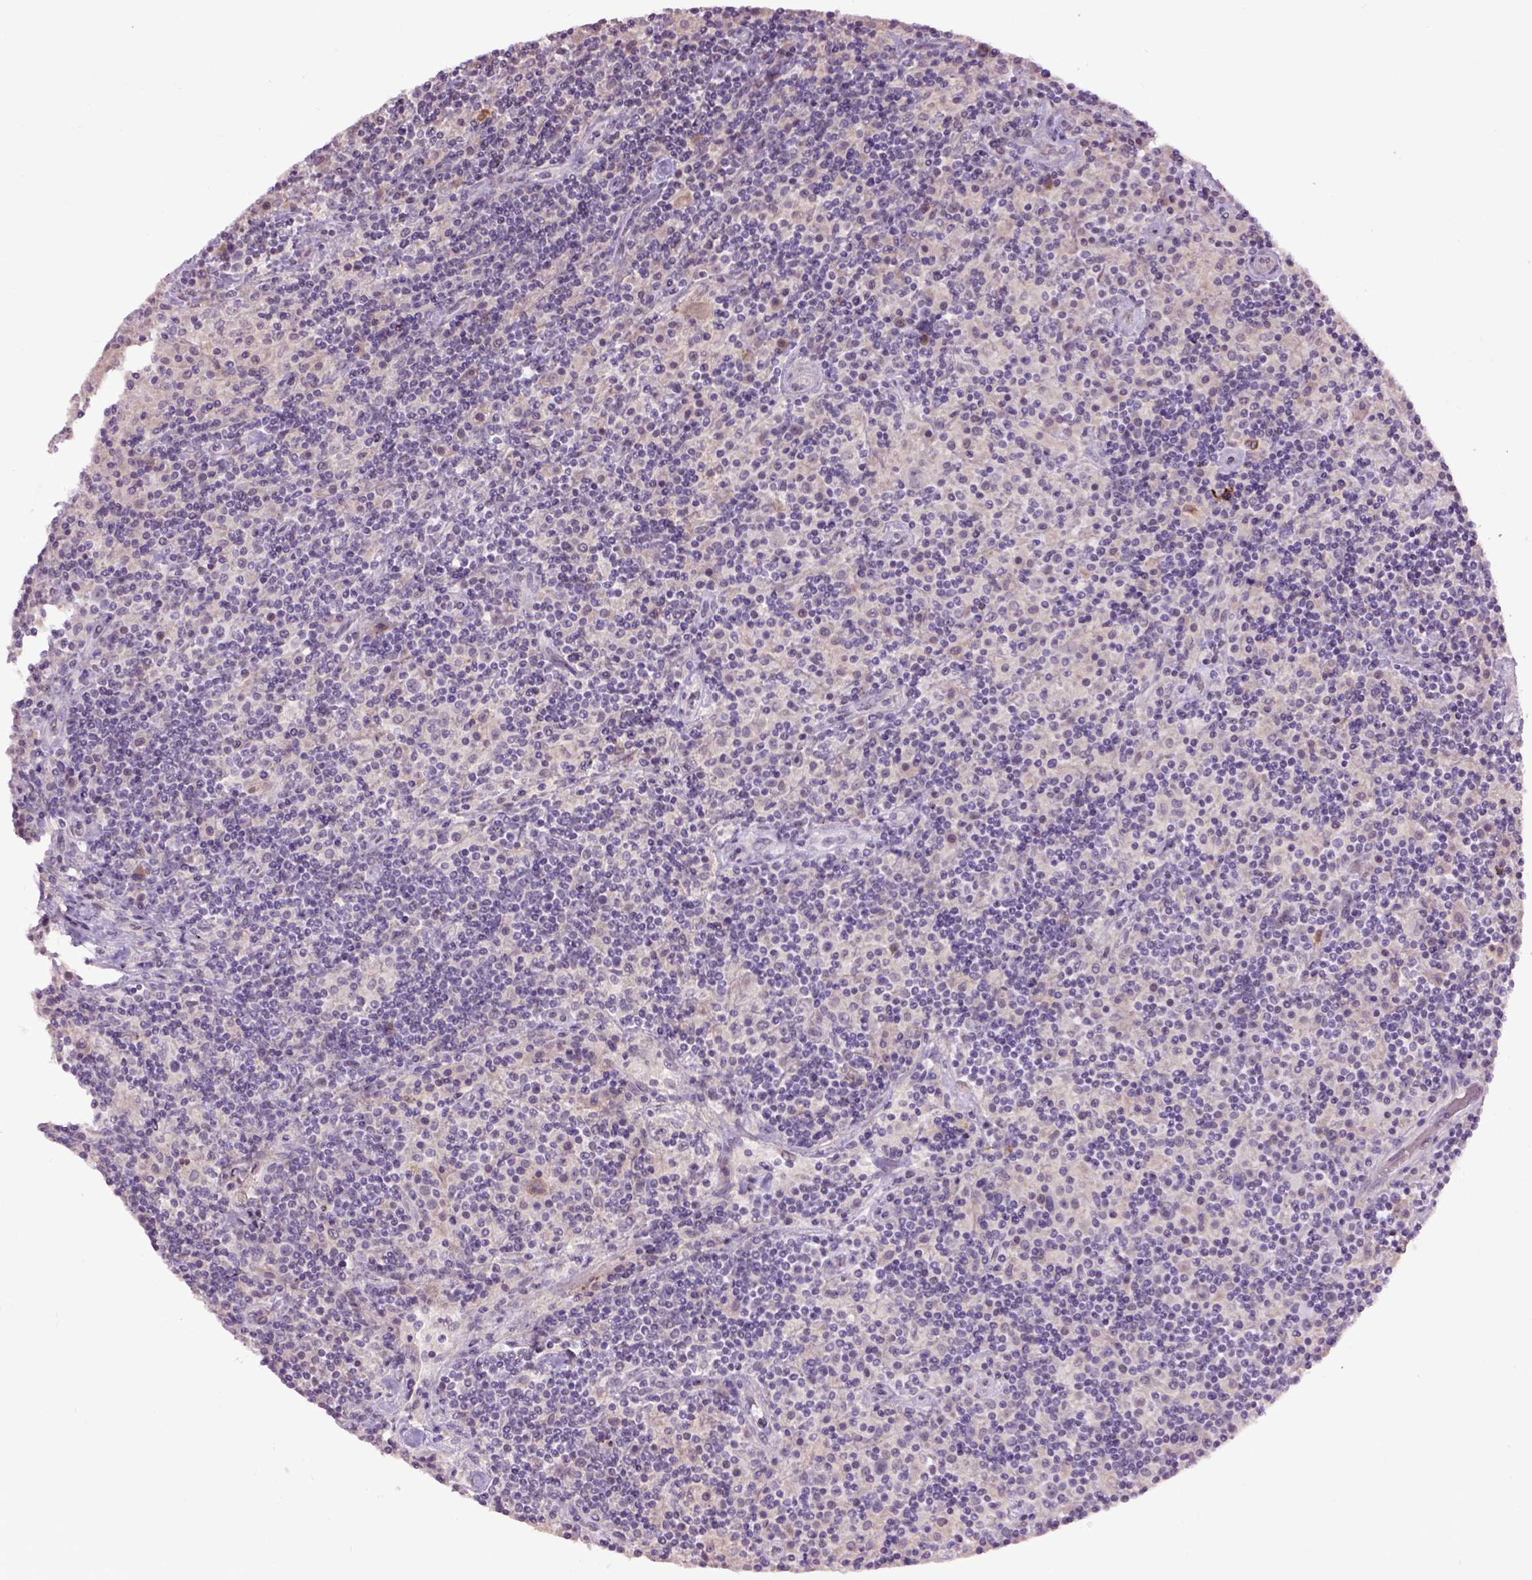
{"staining": {"intensity": "negative", "quantity": "none", "location": "none"}, "tissue": "lymphoma", "cell_type": "Tumor cells", "image_type": "cancer", "snomed": [{"axis": "morphology", "description": "Hodgkin's disease, NOS"}, {"axis": "topography", "description": "Lymph node"}], "caption": "DAB (3,3'-diaminobenzidine) immunohistochemical staining of human lymphoma displays no significant expression in tumor cells.", "gene": "EMILIN3", "patient": {"sex": "male", "age": 70}}